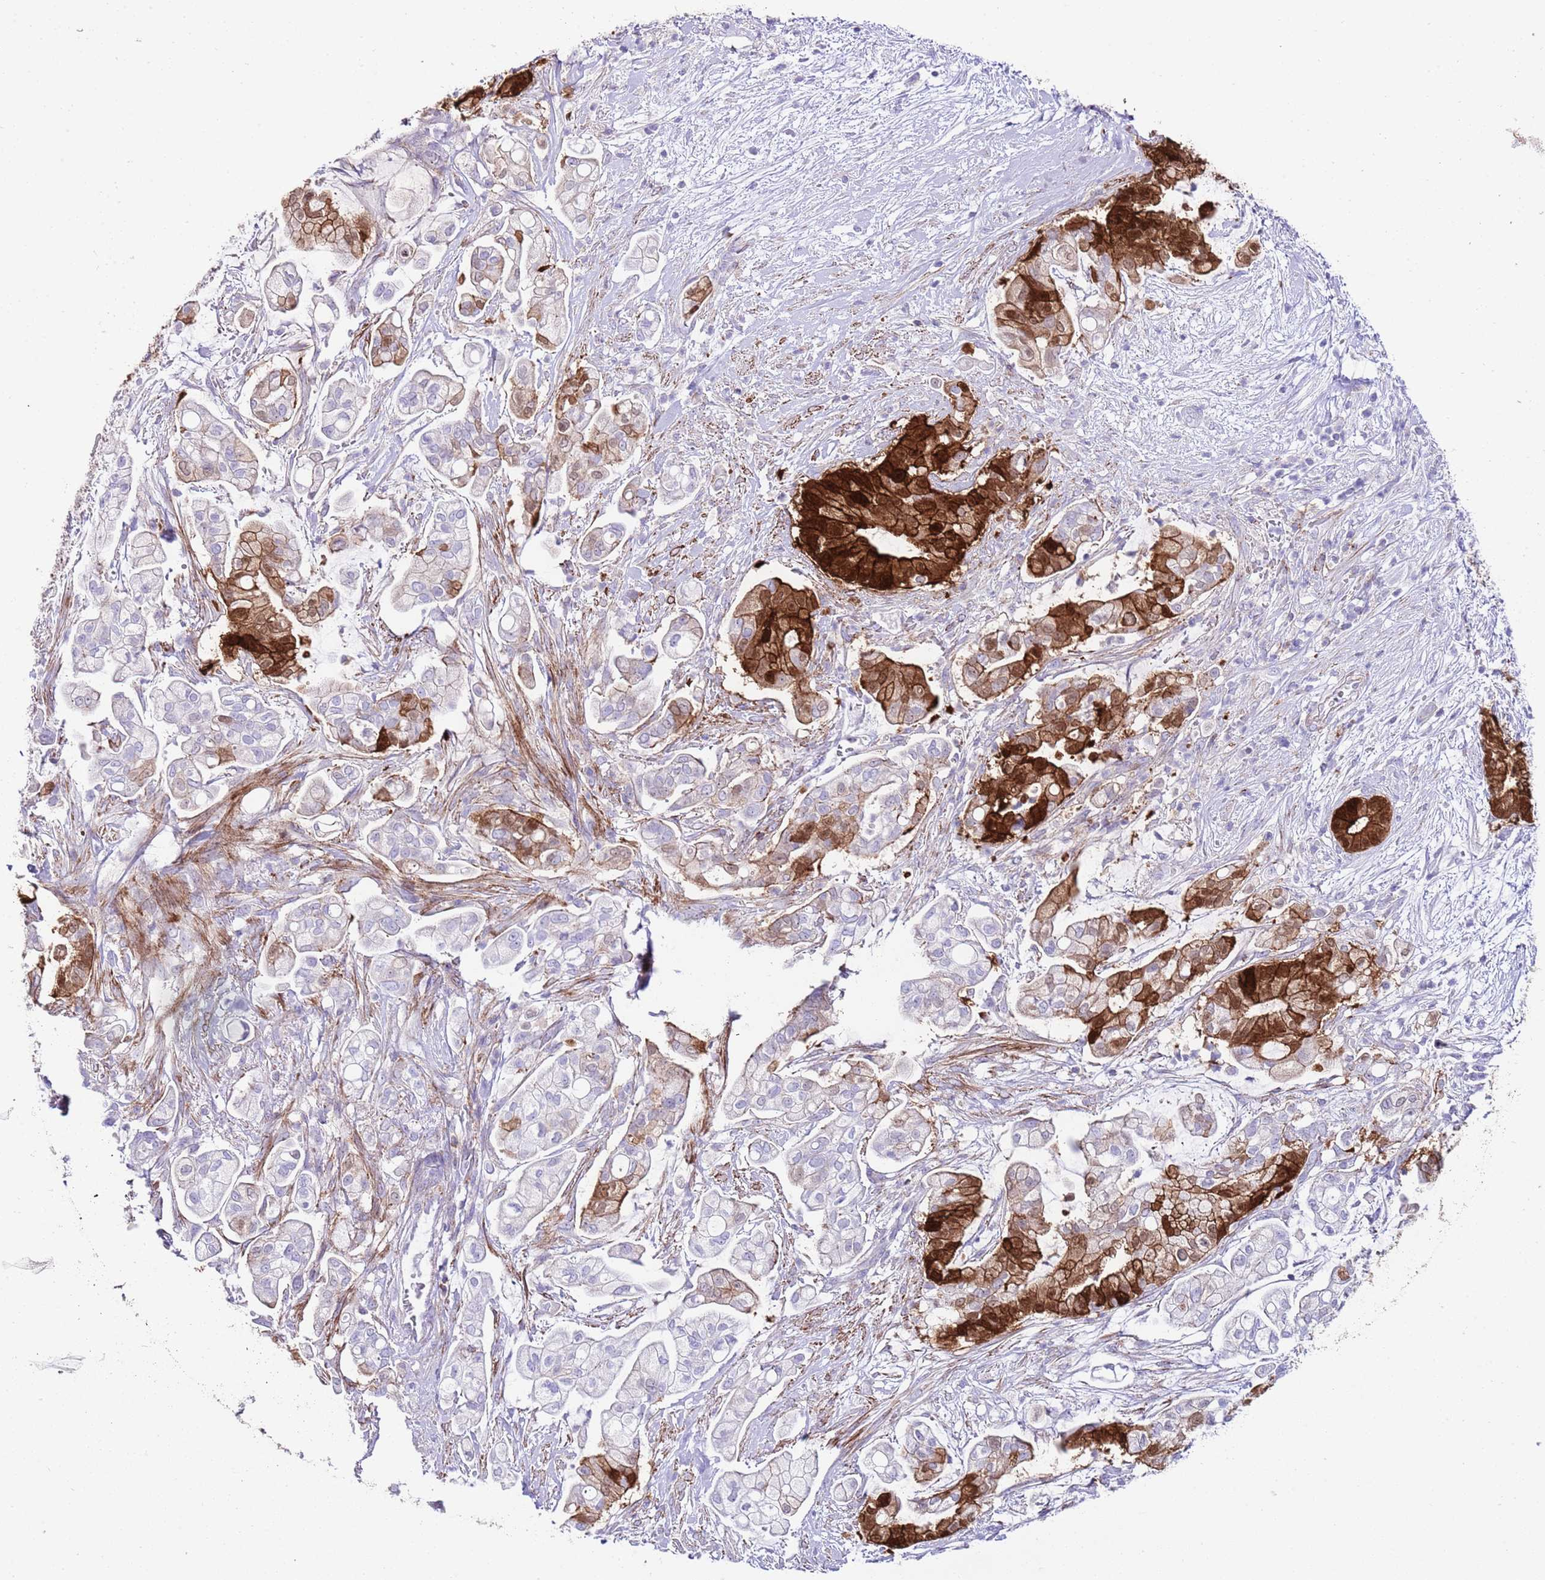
{"staining": {"intensity": "strong", "quantity": "25%-75%", "location": "cytoplasmic/membranous,nuclear"}, "tissue": "pancreatic cancer", "cell_type": "Tumor cells", "image_type": "cancer", "snomed": [{"axis": "morphology", "description": "Adenocarcinoma, NOS"}, {"axis": "topography", "description": "Pancreas"}], "caption": "Brown immunohistochemical staining in adenocarcinoma (pancreatic) reveals strong cytoplasmic/membranous and nuclear expression in about 25%-75% of tumor cells.", "gene": "ALDH3A1", "patient": {"sex": "female", "age": 69}}